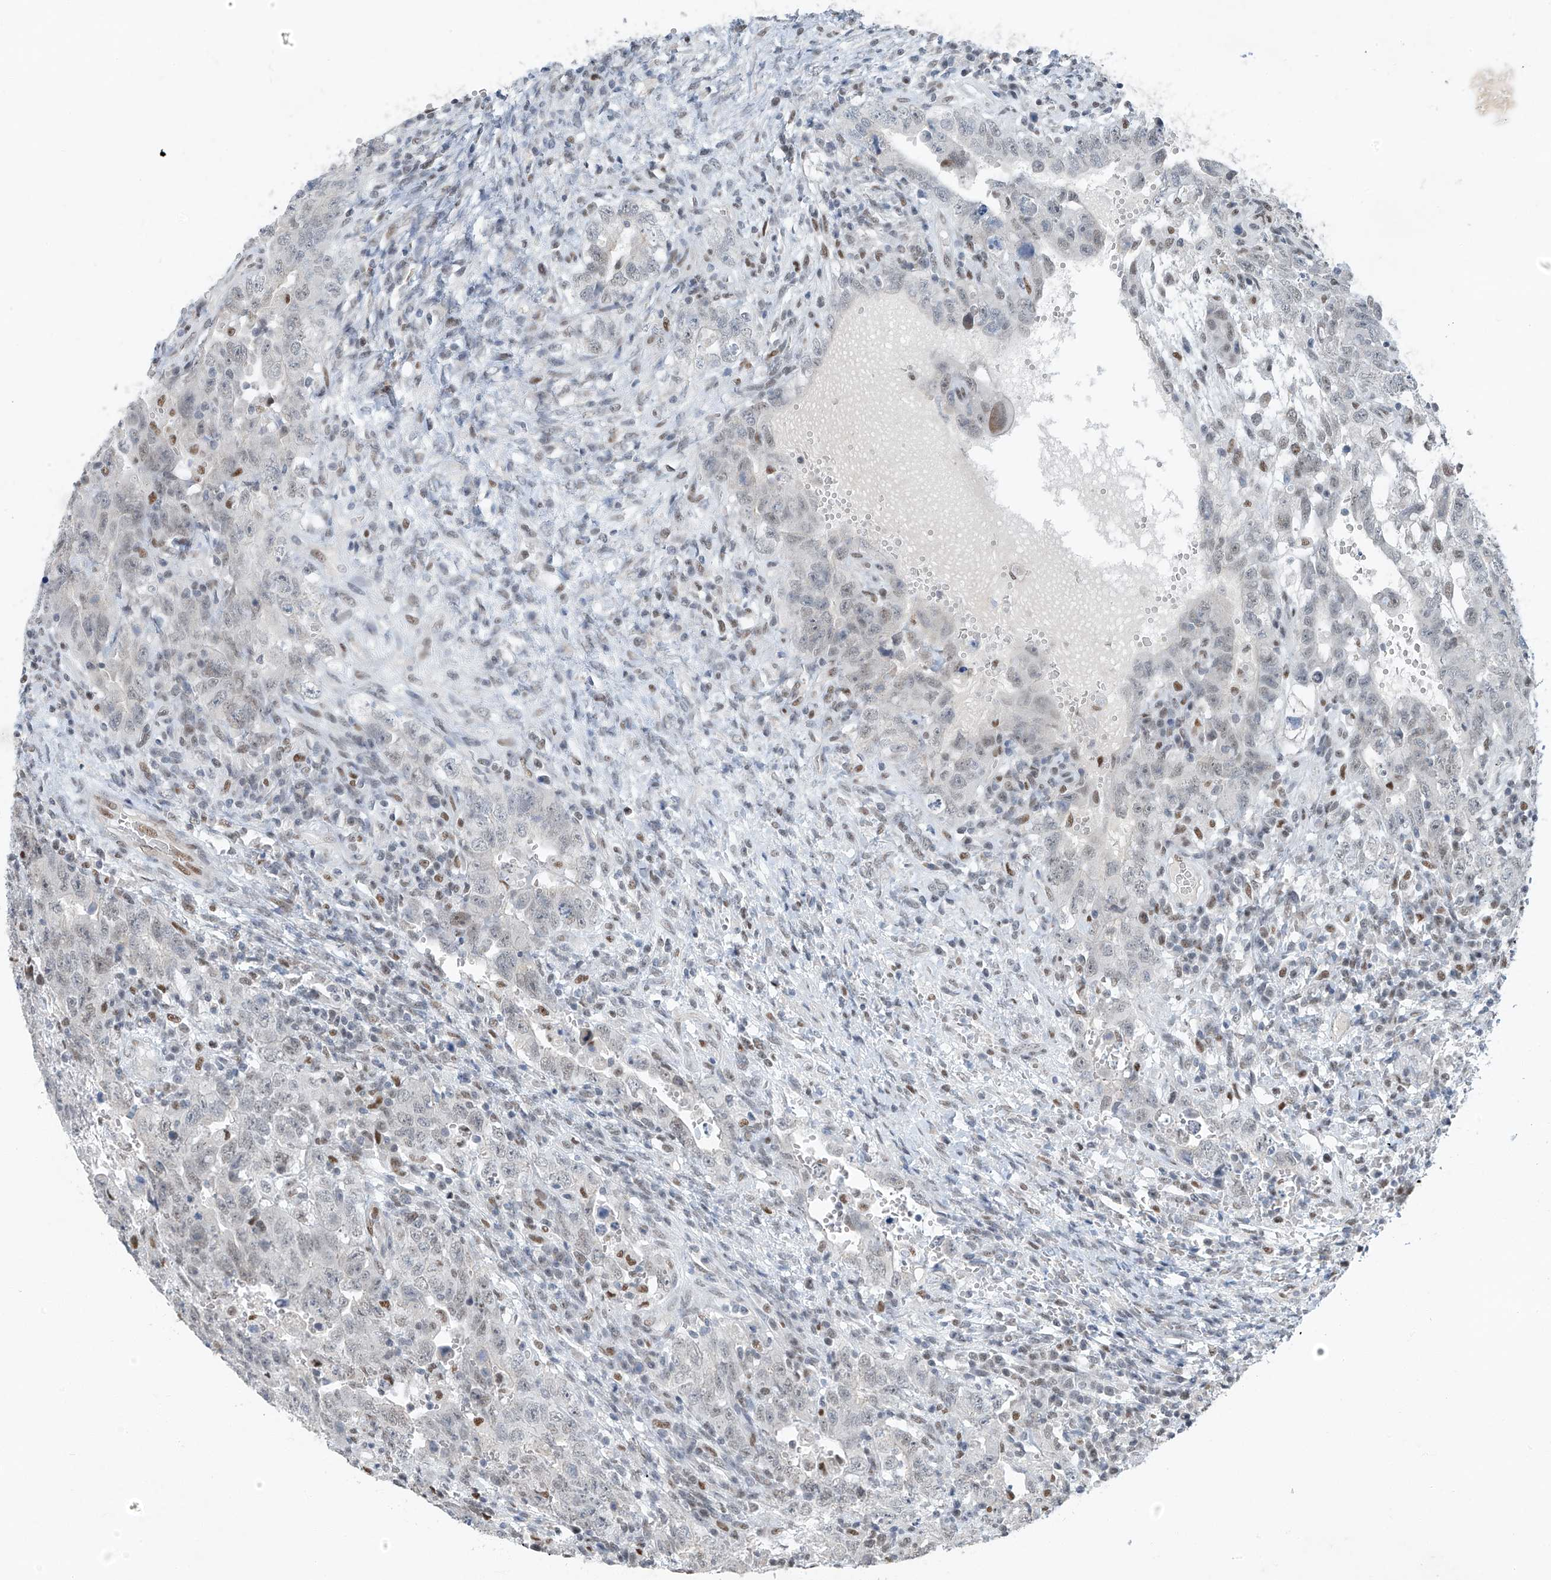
{"staining": {"intensity": "weak", "quantity": "<25%", "location": "nuclear"}, "tissue": "testis cancer", "cell_type": "Tumor cells", "image_type": "cancer", "snomed": [{"axis": "morphology", "description": "Carcinoma, Embryonal, NOS"}, {"axis": "topography", "description": "Testis"}], "caption": "This is an IHC micrograph of human testis cancer (embryonal carcinoma). There is no positivity in tumor cells.", "gene": "TAF8", "patient": {"sex": "male", "age": 26}}